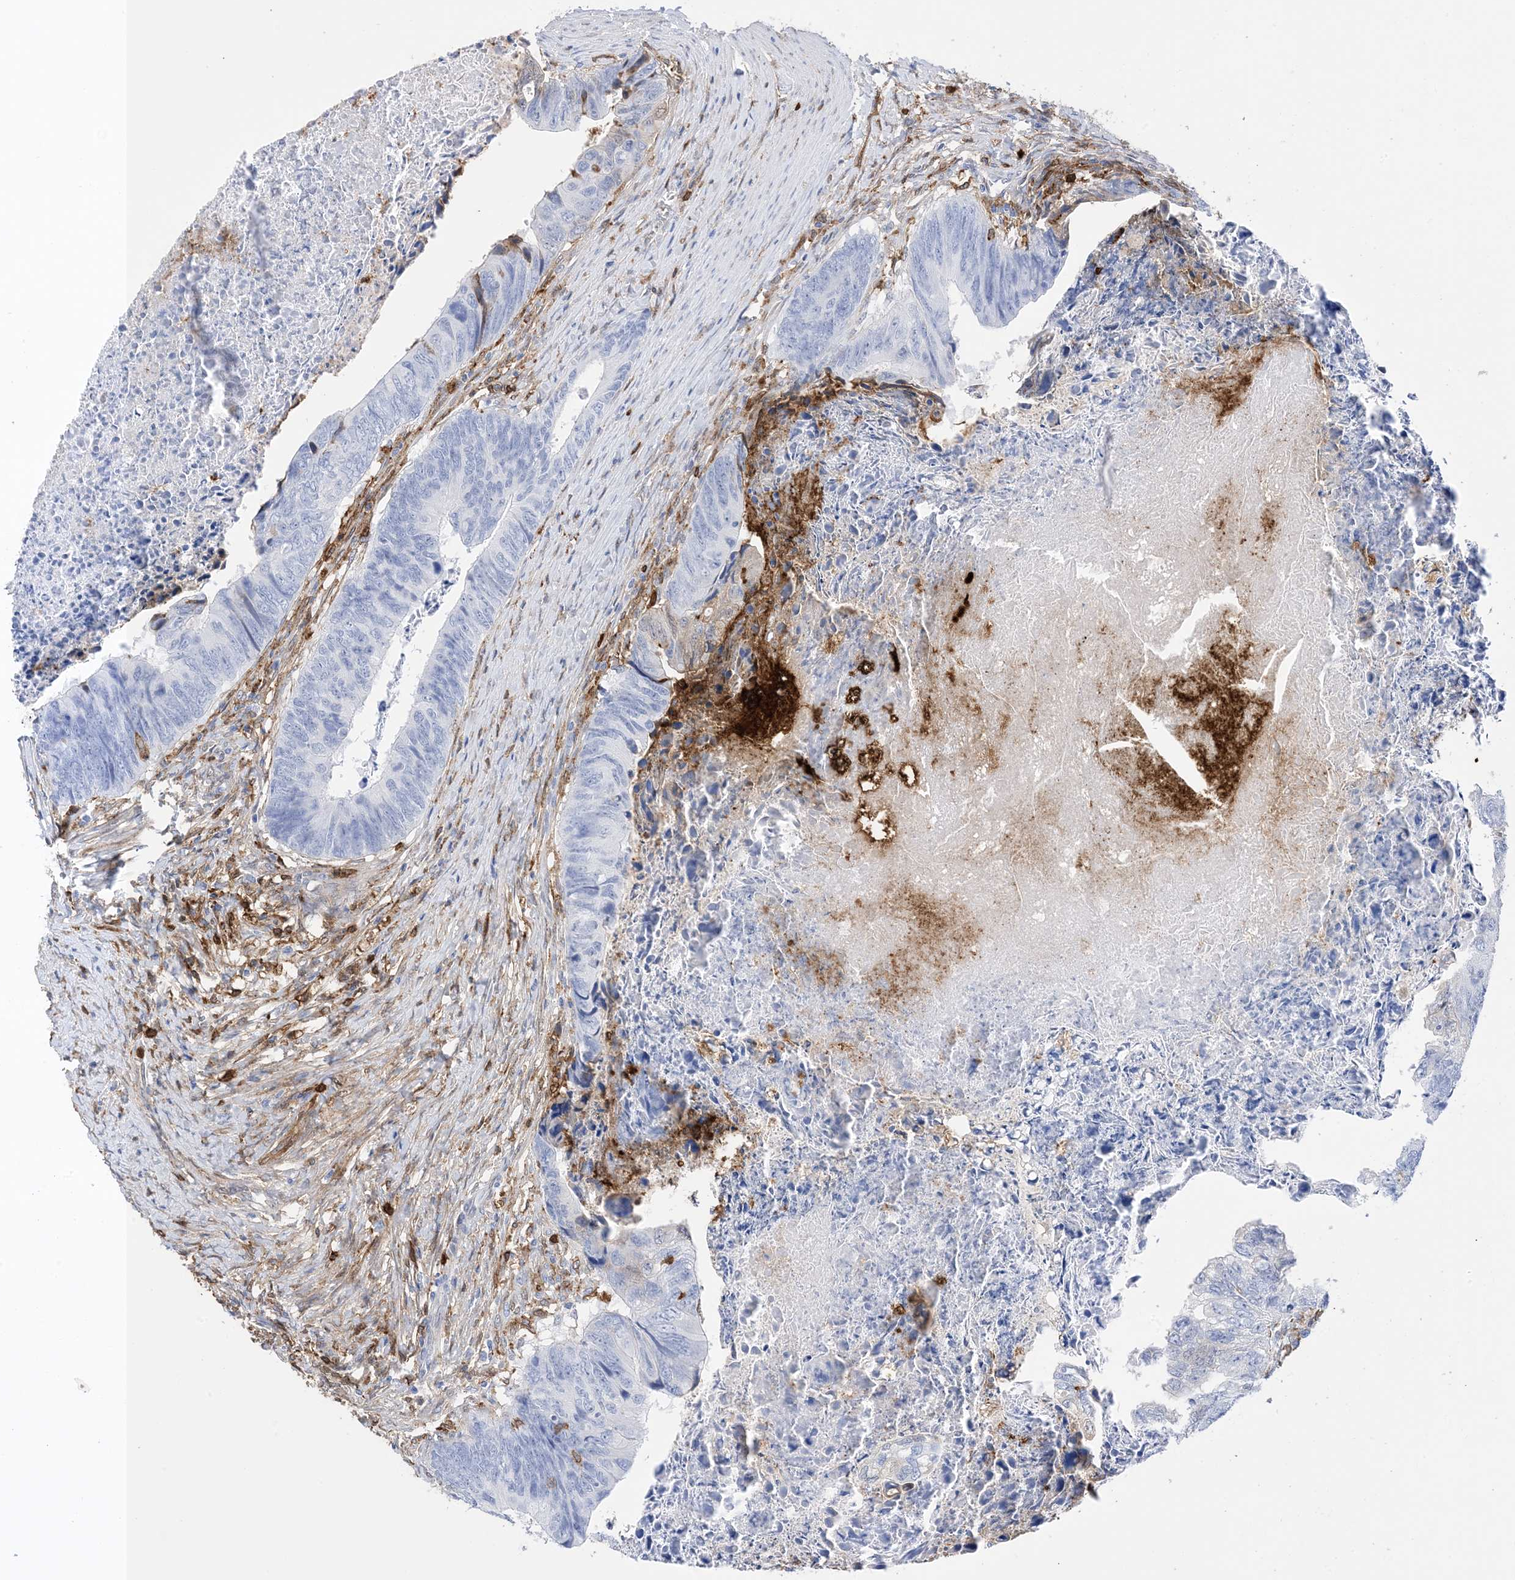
{"staining": {"intensity": "negative", "quantity": "none", "location": "none"}, "tissue": "colorectal cancer", "cell_type": "Tumor cells", "image_type": "cancer", "snomed": [{"axis": "morphology", "description": "Adenocarcinoma, NOS"}, {"axis": "topography", "description": "Colon"}], "caption": "Tumor cells are negative for brown protein staining in colorectal cancer (adenocarcinoma).", "gene": "ANXA1", "patient": {"sex": "female", "age": 67}}